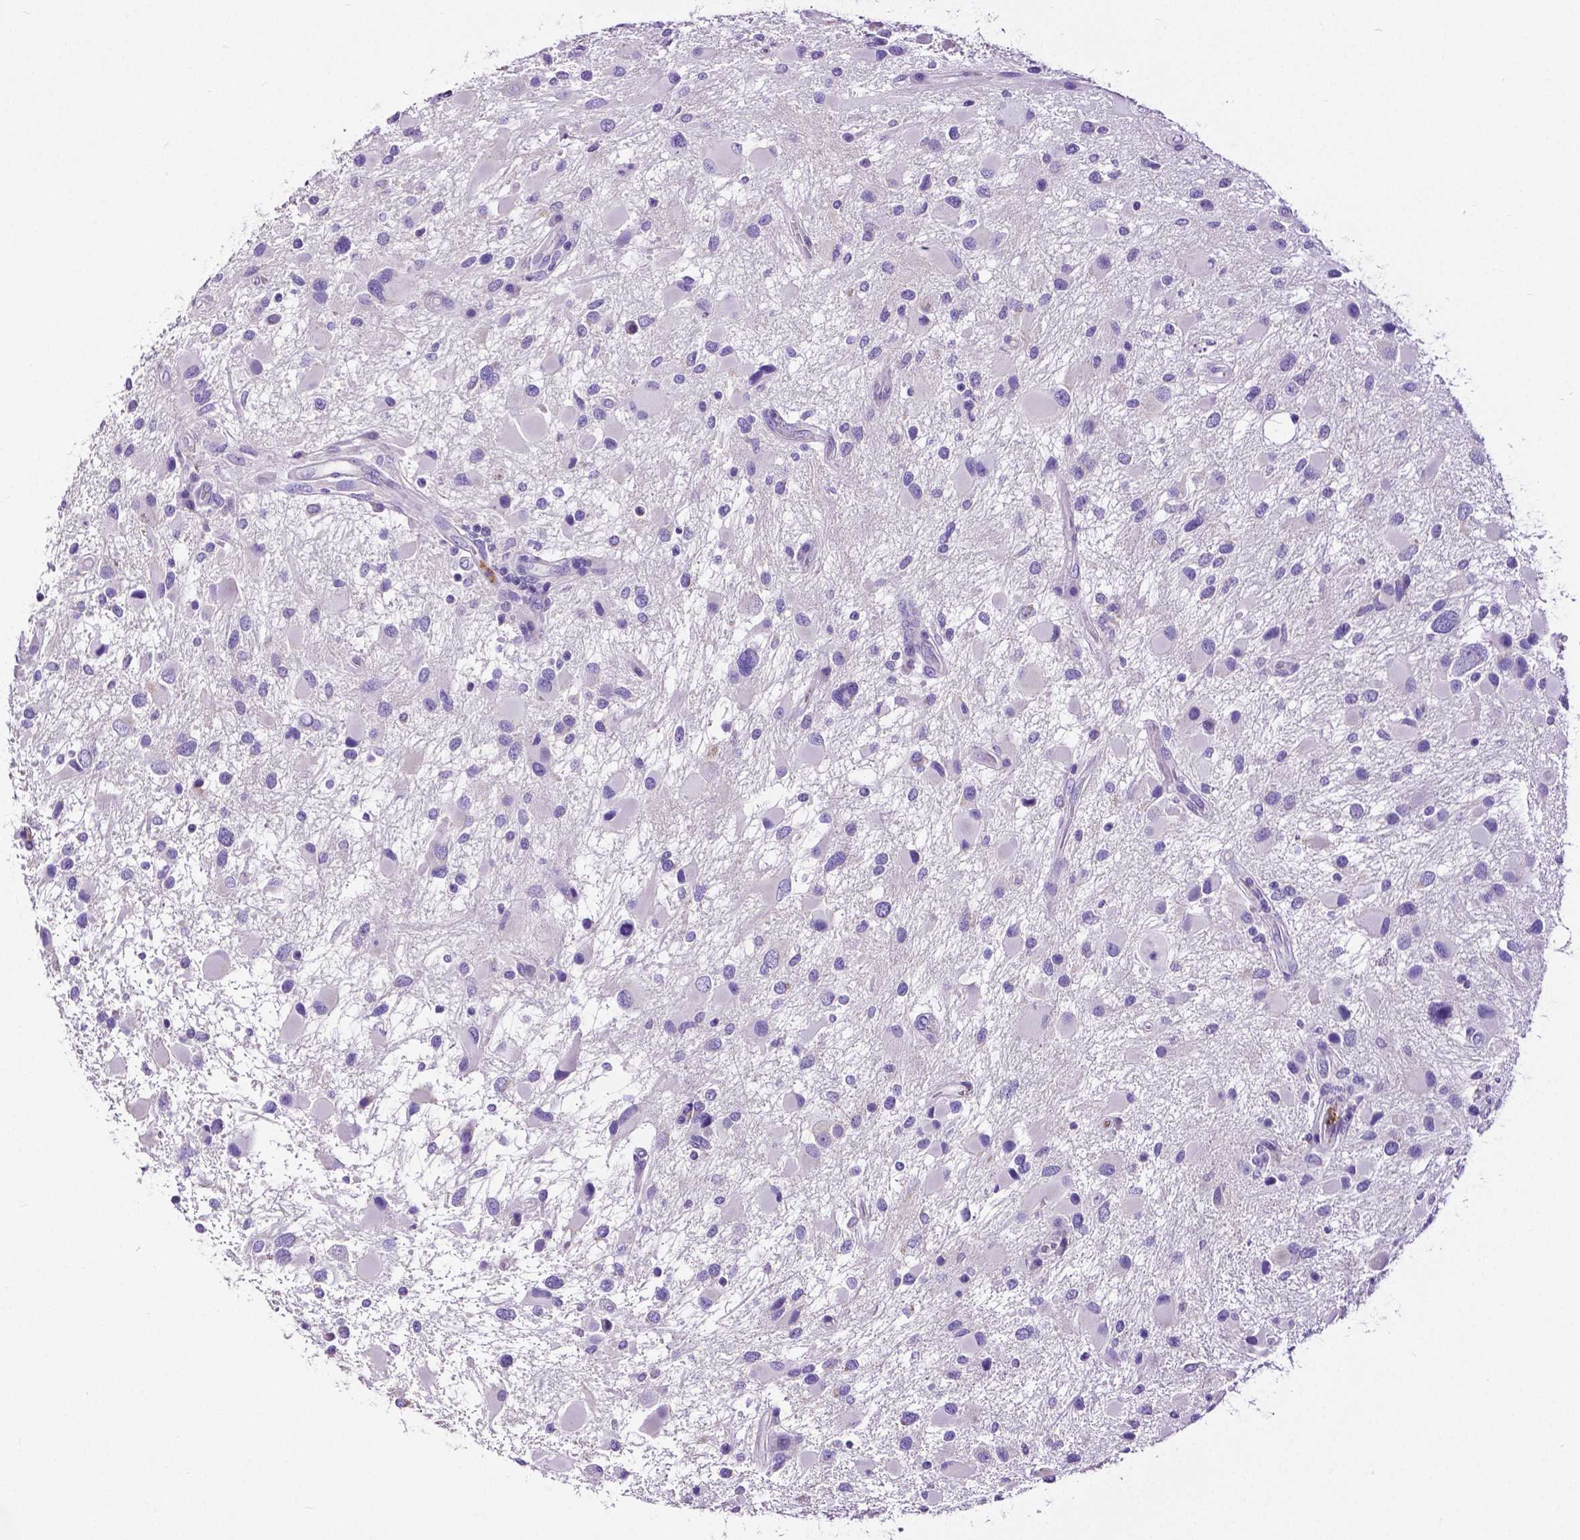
{"staining": {"intensity": "negative", "quantity": "none", "location": "none"}, "tissue": "glioma", "cell_type": "Tumor cells", "image_type": "cancer", "snomed": [{"axis": "morphology", "description": "Glioma, malignant, Low grade"}, {"axis": "topography", "description": "Brain"}], "caption": "The immunohistochemistry (IHC) histopathology image has no significant expression in tumor cells of glioma tissue. (Immunohistochemistry, brightfield microscopy, high magnification).", "gene": "MMP9", "patient": {"sex": "female", "age": 32}}